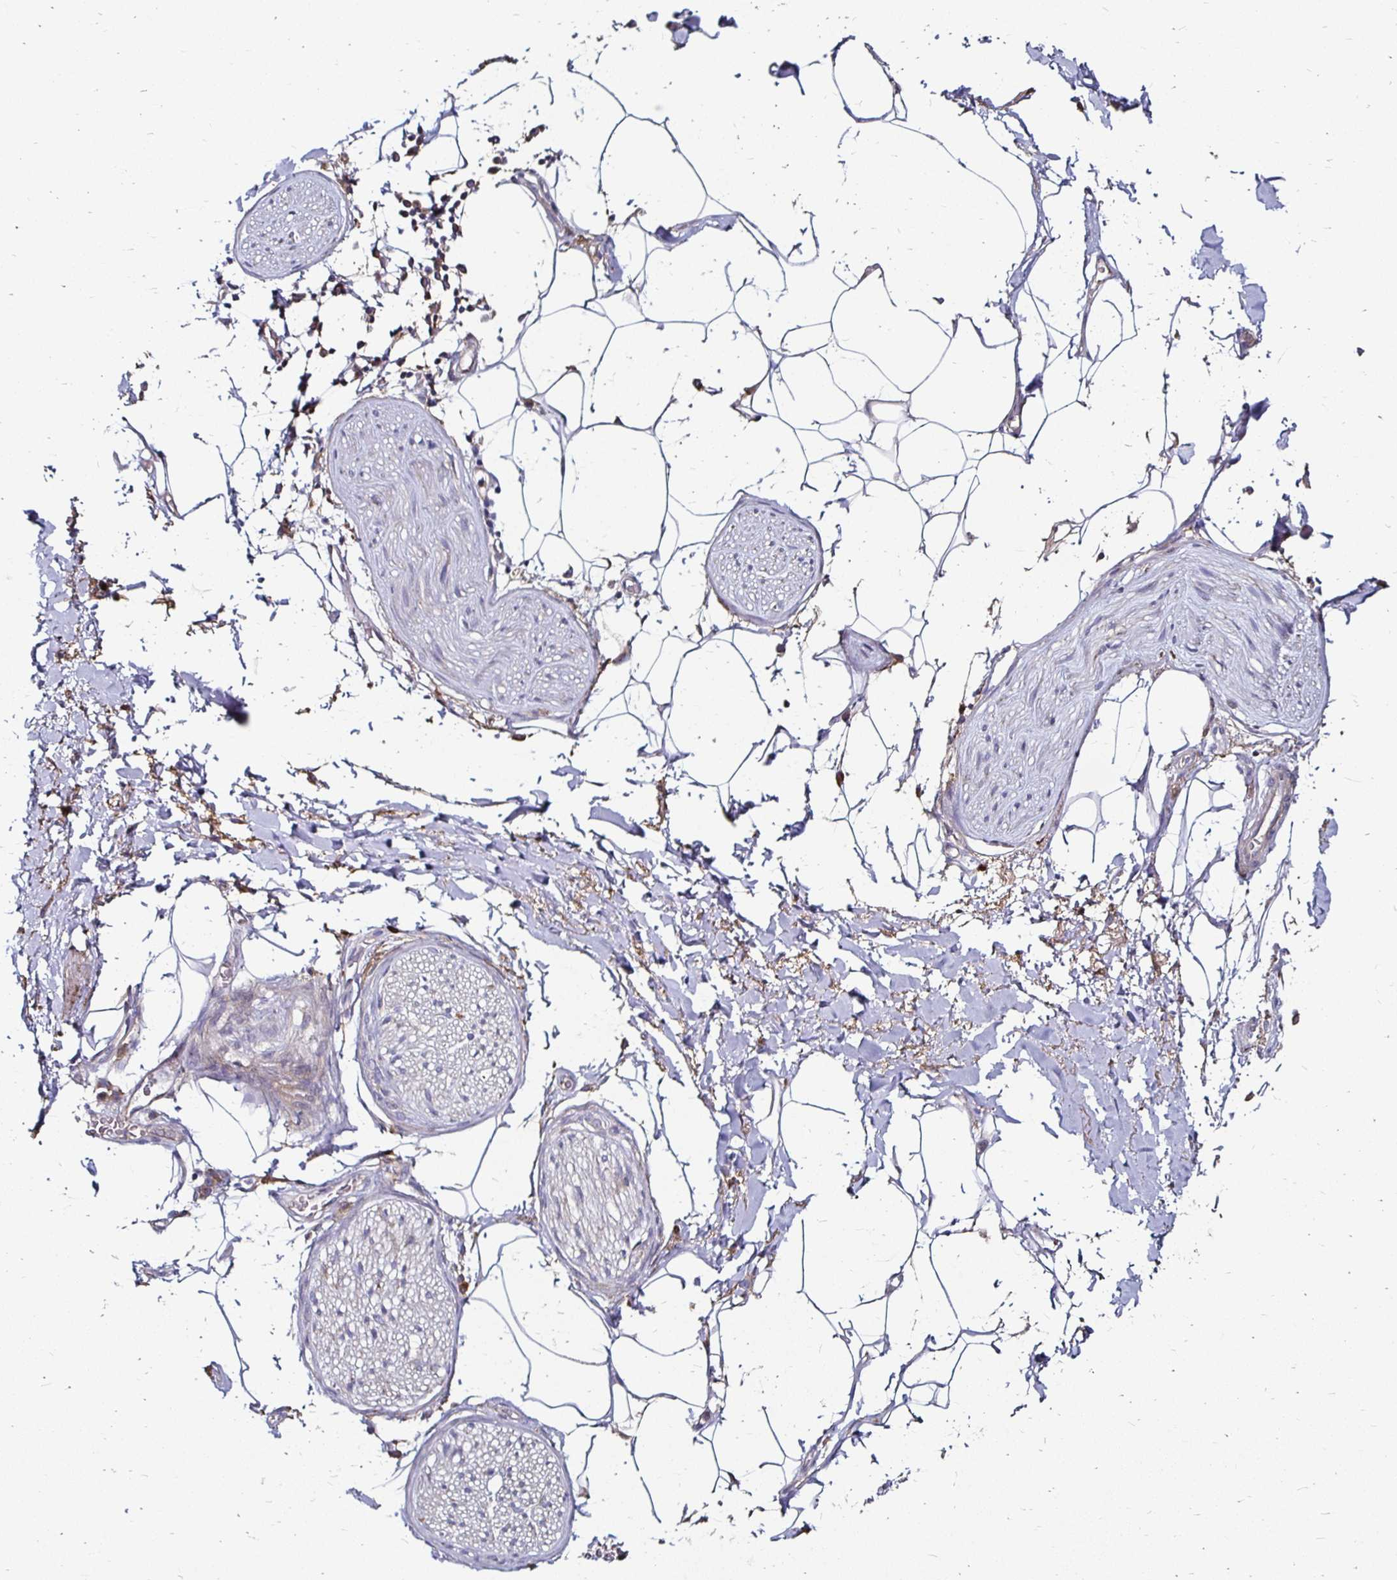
{"staining": {"intensity": "negative", "quantity": "none", "location": "none"}, "tissue": "adipose tissue", "cell_type": "Adipocytes", "image_type": "normal", "snomed": [{"axis": "morphology", "description": "Normal tissue, NOS"}, {"axis": "topography", "description": "Vagina"}, {"axis": "topography", "description": "Peripheral nerve tissue"}], "caption": "IHC micrograph of benign adipose tissue: adipose tissue stained with DAB (3,3'-diaminobenzidine) shows no significant protein staining in adipocytes.", "gene": "NCSTN", "patient": {"sex": "female", "age": 71}}